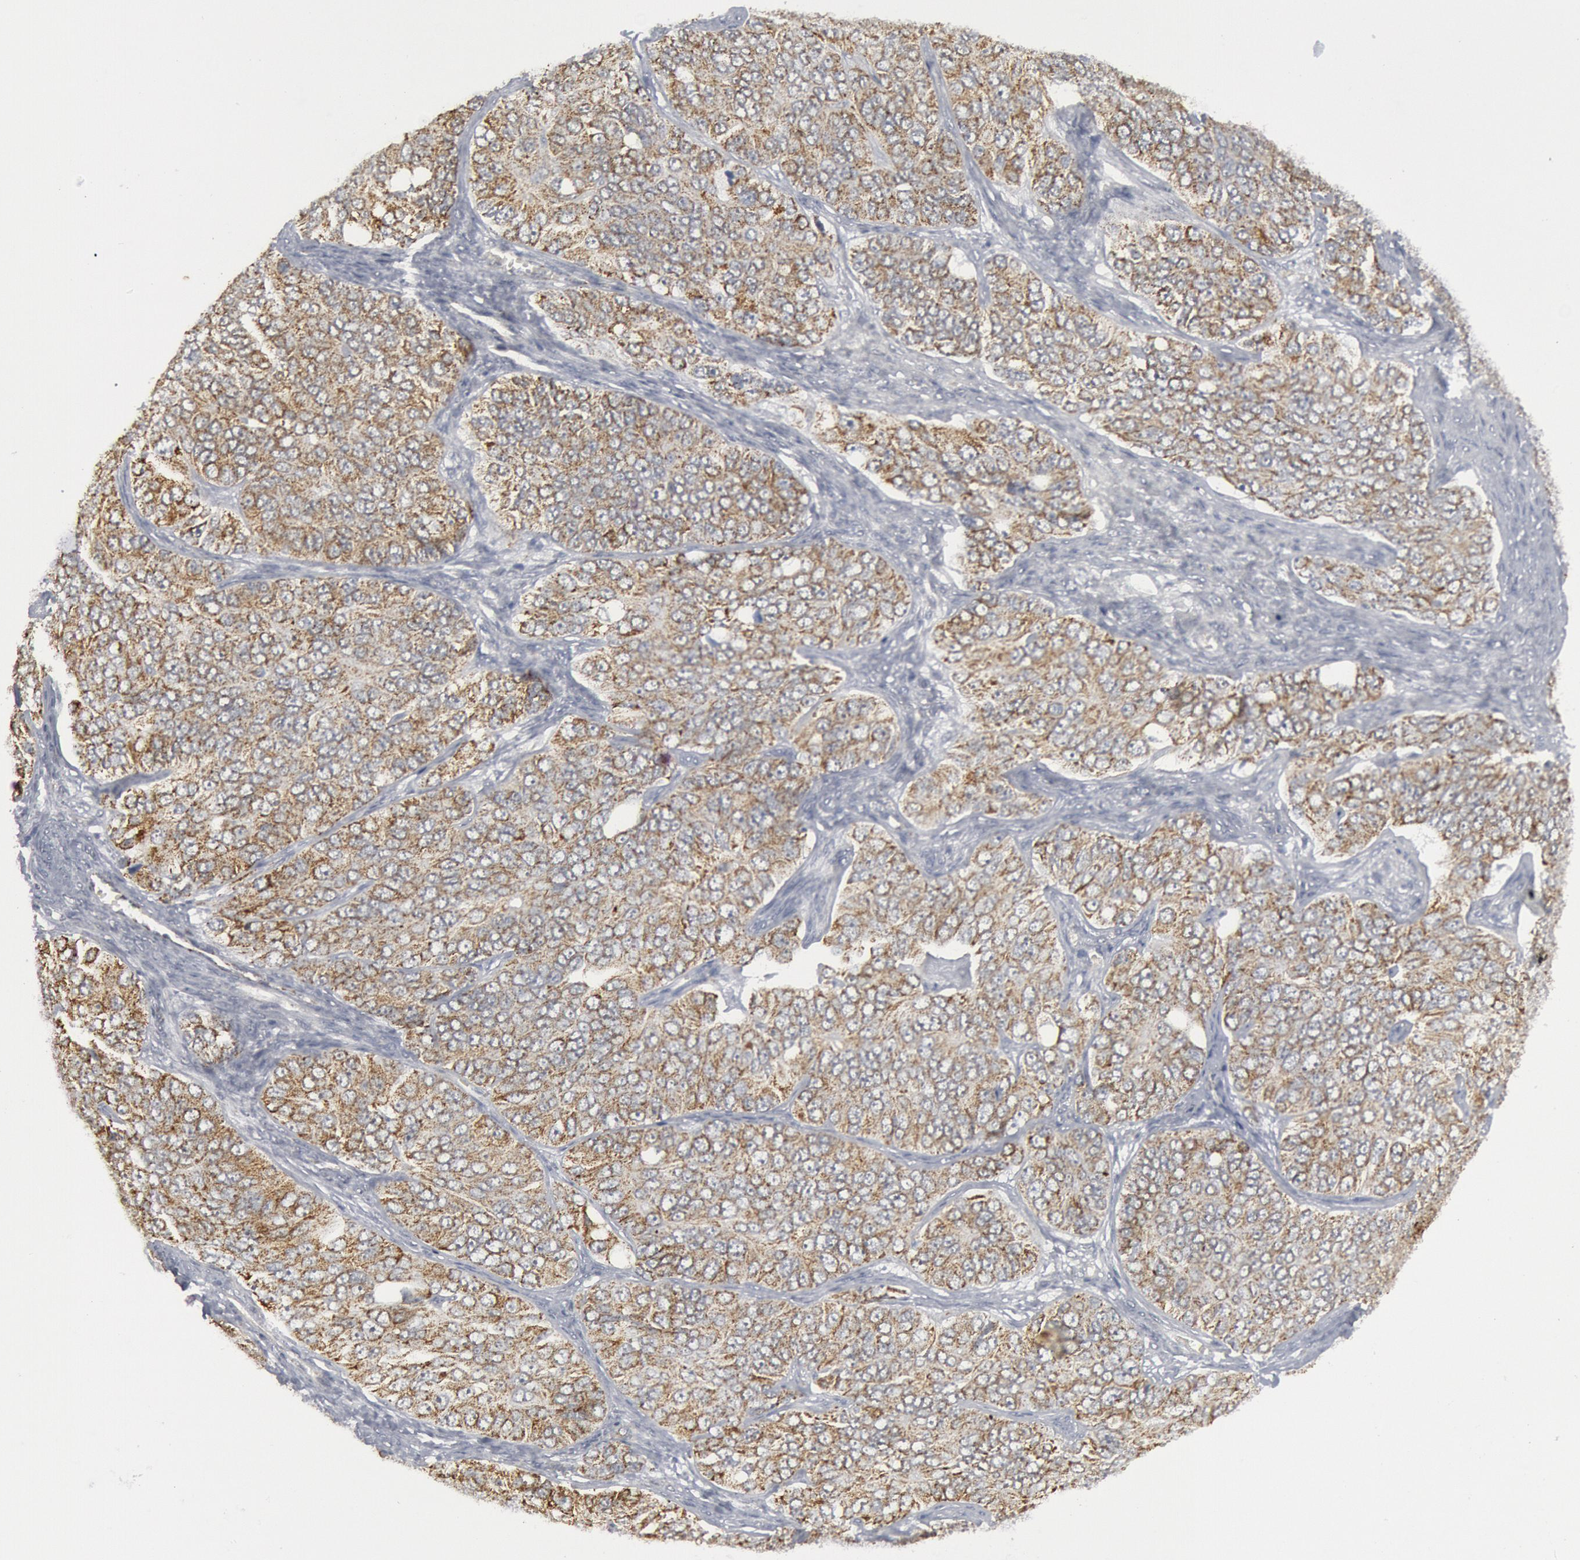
{"staining": {"intensity": "moderate", "quantity": ">75%", "location": "cytoplasmic/membranous"}, "tissue": "ovarian cancer", "cell_type": "Tumor cells", "image_type": "cancer", "snomed": [{"axis": "morphology", "description": "Carcinoma, endometroid"}, {"axis": "topography", "description": "Ovary"}], "caption": "Protein expression by immunohistochemistry displays moderate cytoplasmic/membranous positivity in about >75% of tumor cells in ovarian cancer (endometroid carcinoma).", "gene": "CASP9", "patient": {"sex": "female", "age": 51}}